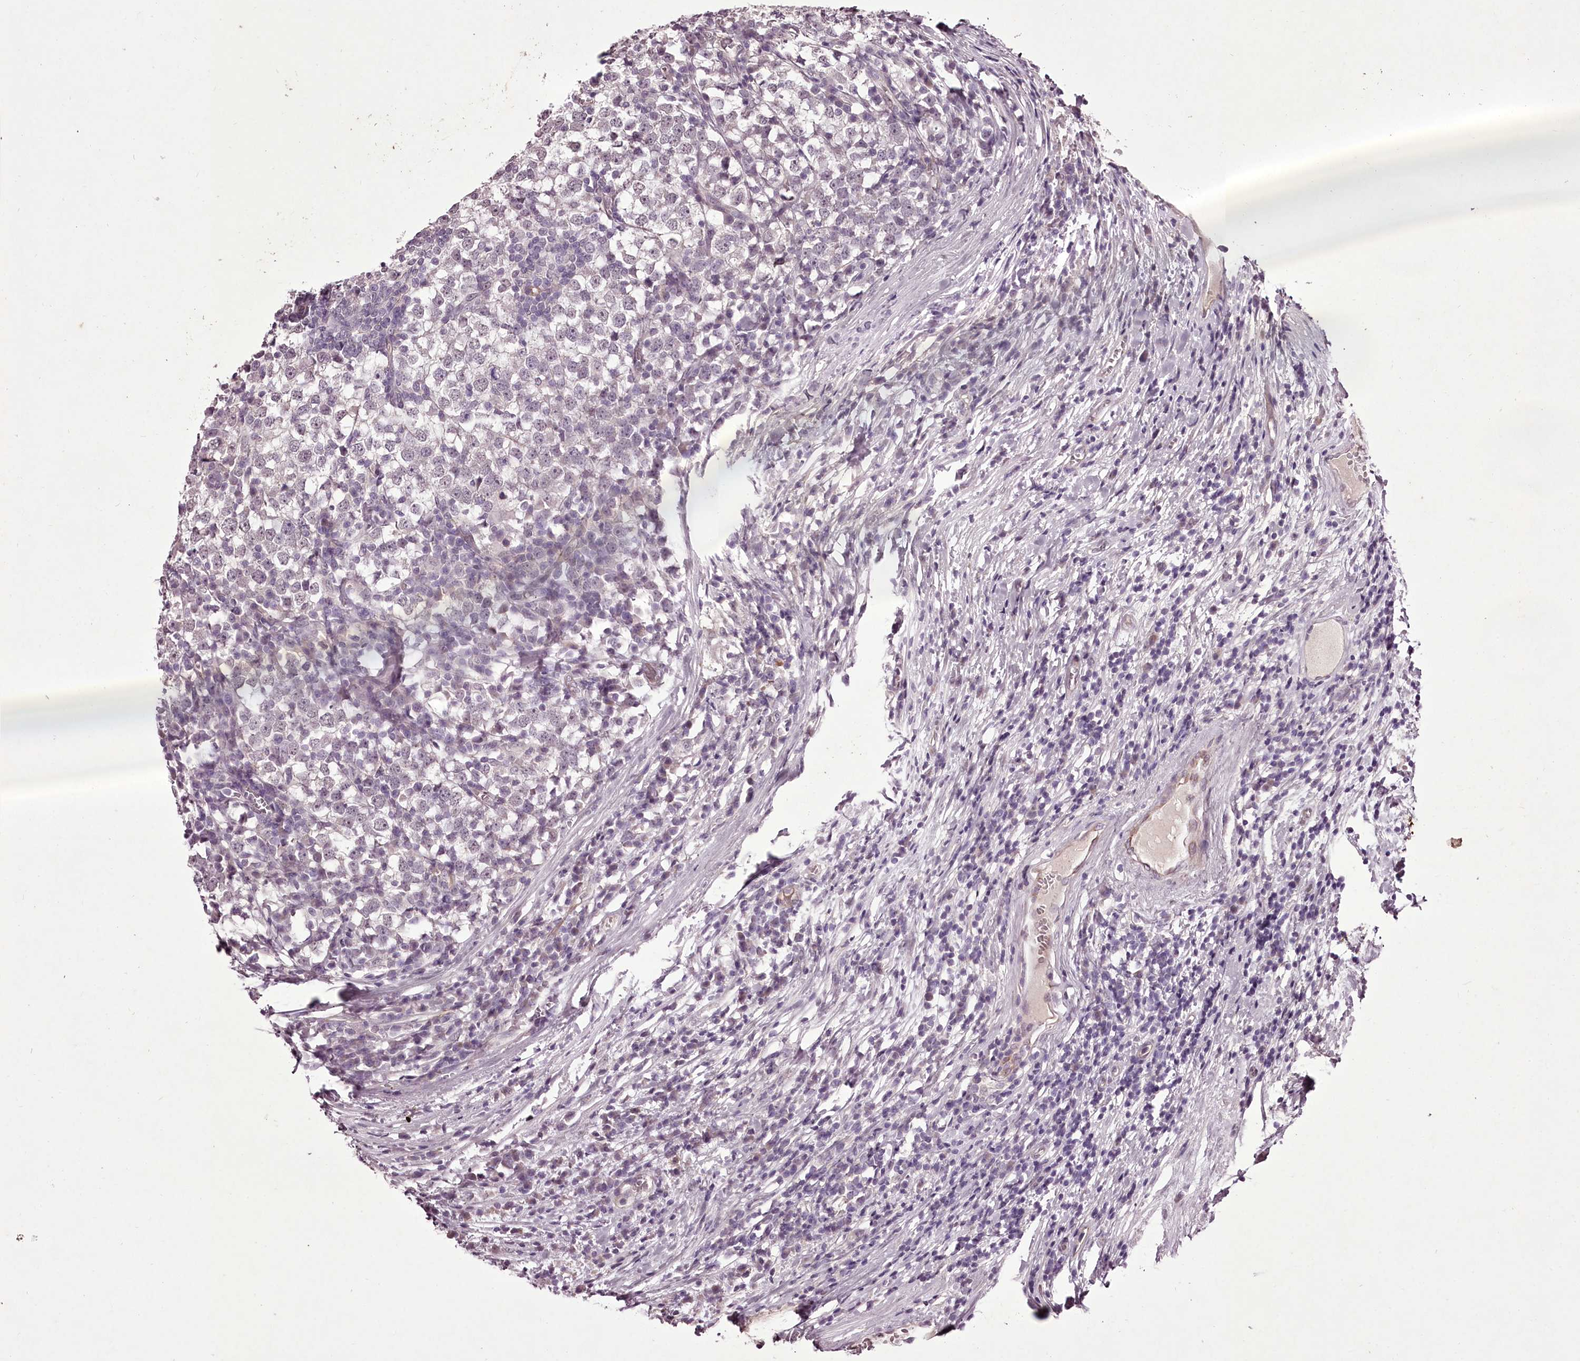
{"staining": {"intensity": "negative", "quantity": "none", "location": "none"}, "tissue": "testis cancer", "cell_type": "Tumor cells", "image_type": "cancer", "snomed": [{"axis": "morphology", "description": "Seminoma, NOS"}, {"axis": "topography", "description": "Testis"}], "caption": "Immunohistochemistry (IHC) micrograph of testis cancer (seminoma) stained for a protein (brown), which displays no positivity in tumor cells.", "gene": "C1orf56", "patient": {"sex": "male", "age": 65}}